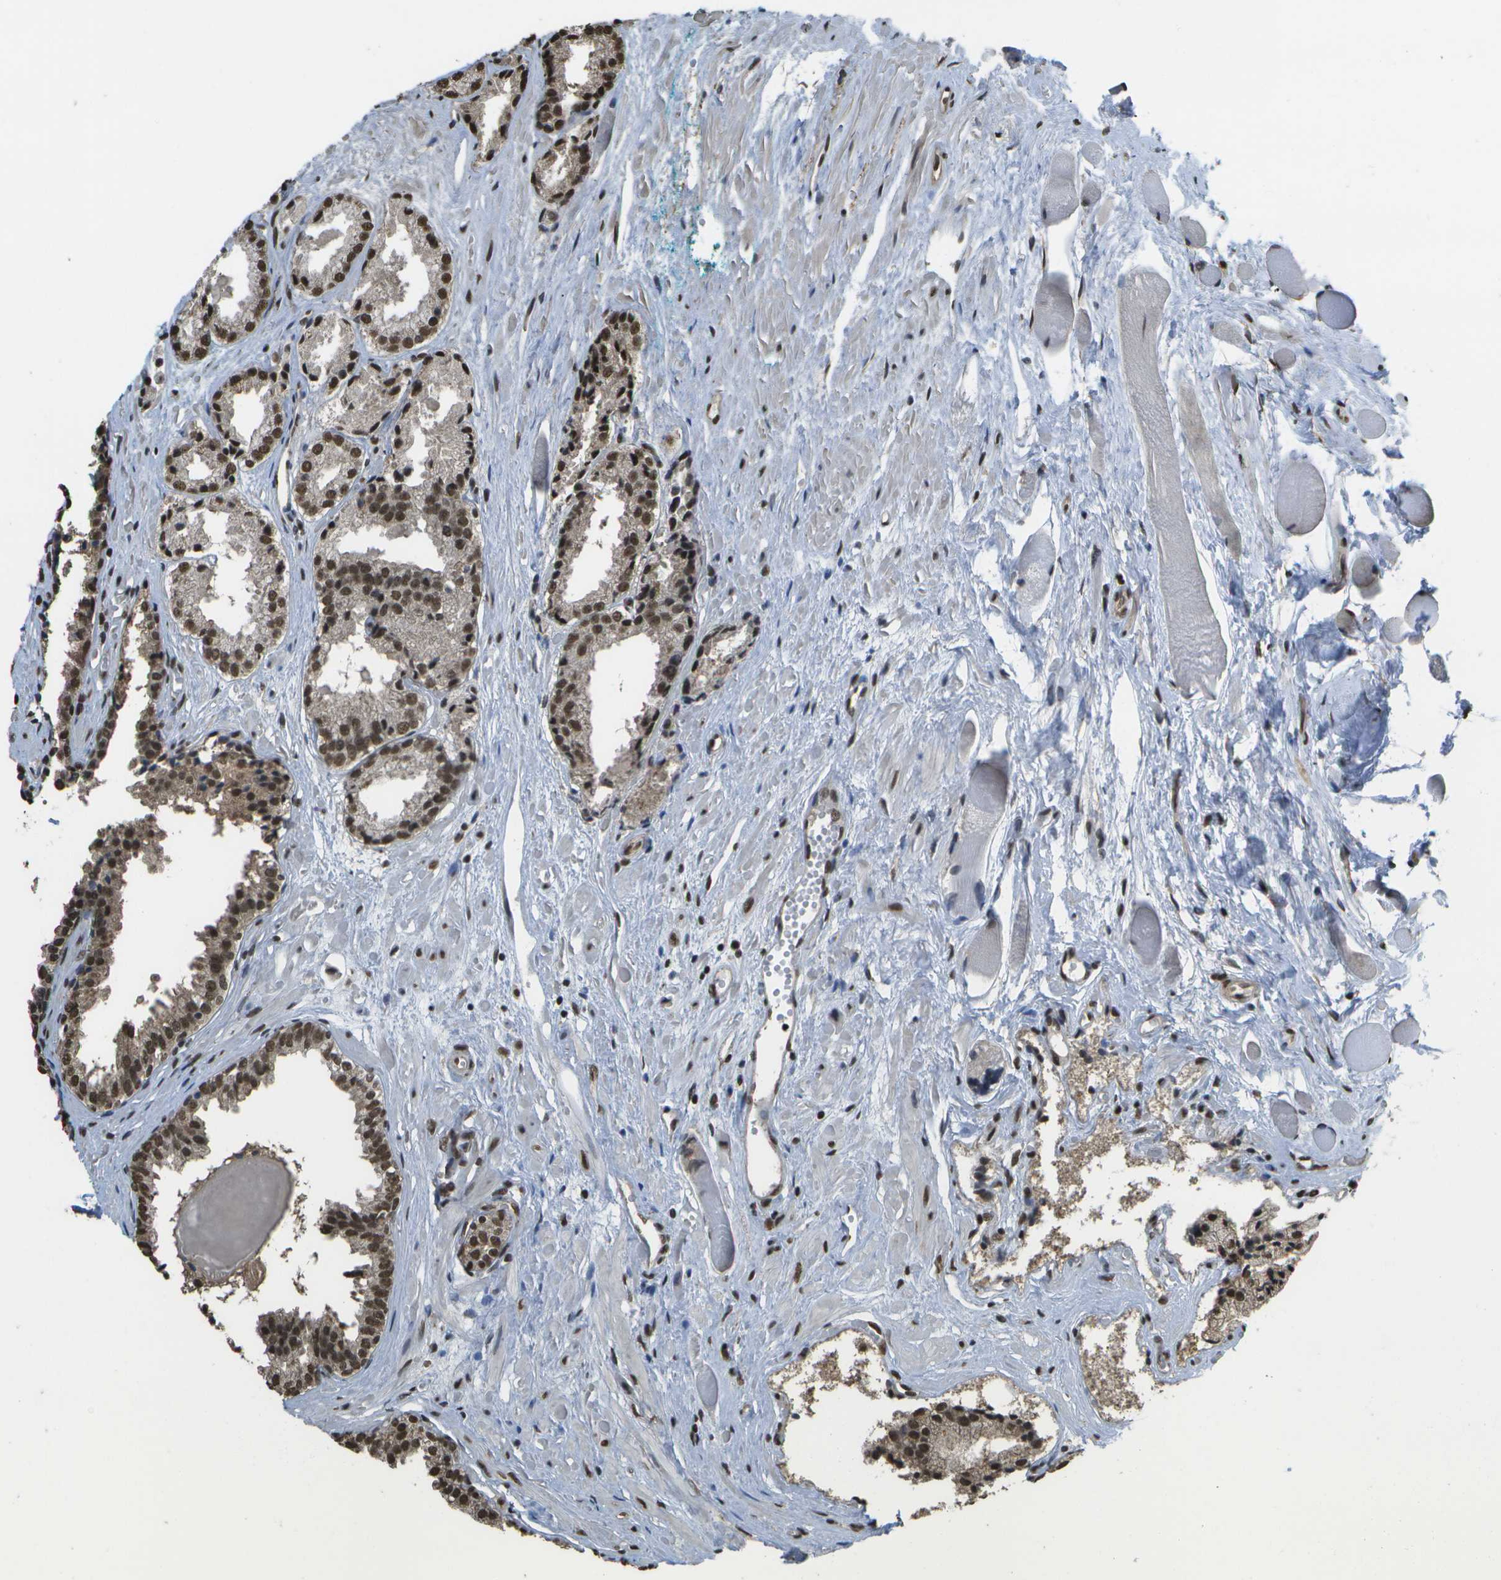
{"staining": {"intensity": "moderate", "quantity": ">75%", "location": "nuclear"}, "tissue": "prostate cancer", "cell_type": "Tumor cells", "image_type": "cancer", "snomed": [{"axis": "morphology", "description": "Adenocarcinoma, Low grade"}, {"axis": "topography", "description": "Prostate"}], "caption": "A brown stain highlights moderate nuclear staining of a protein in human prostate cancer tumor cells.", "gene": "SPEN", "patient": {"sex": "male", "age": 53}}